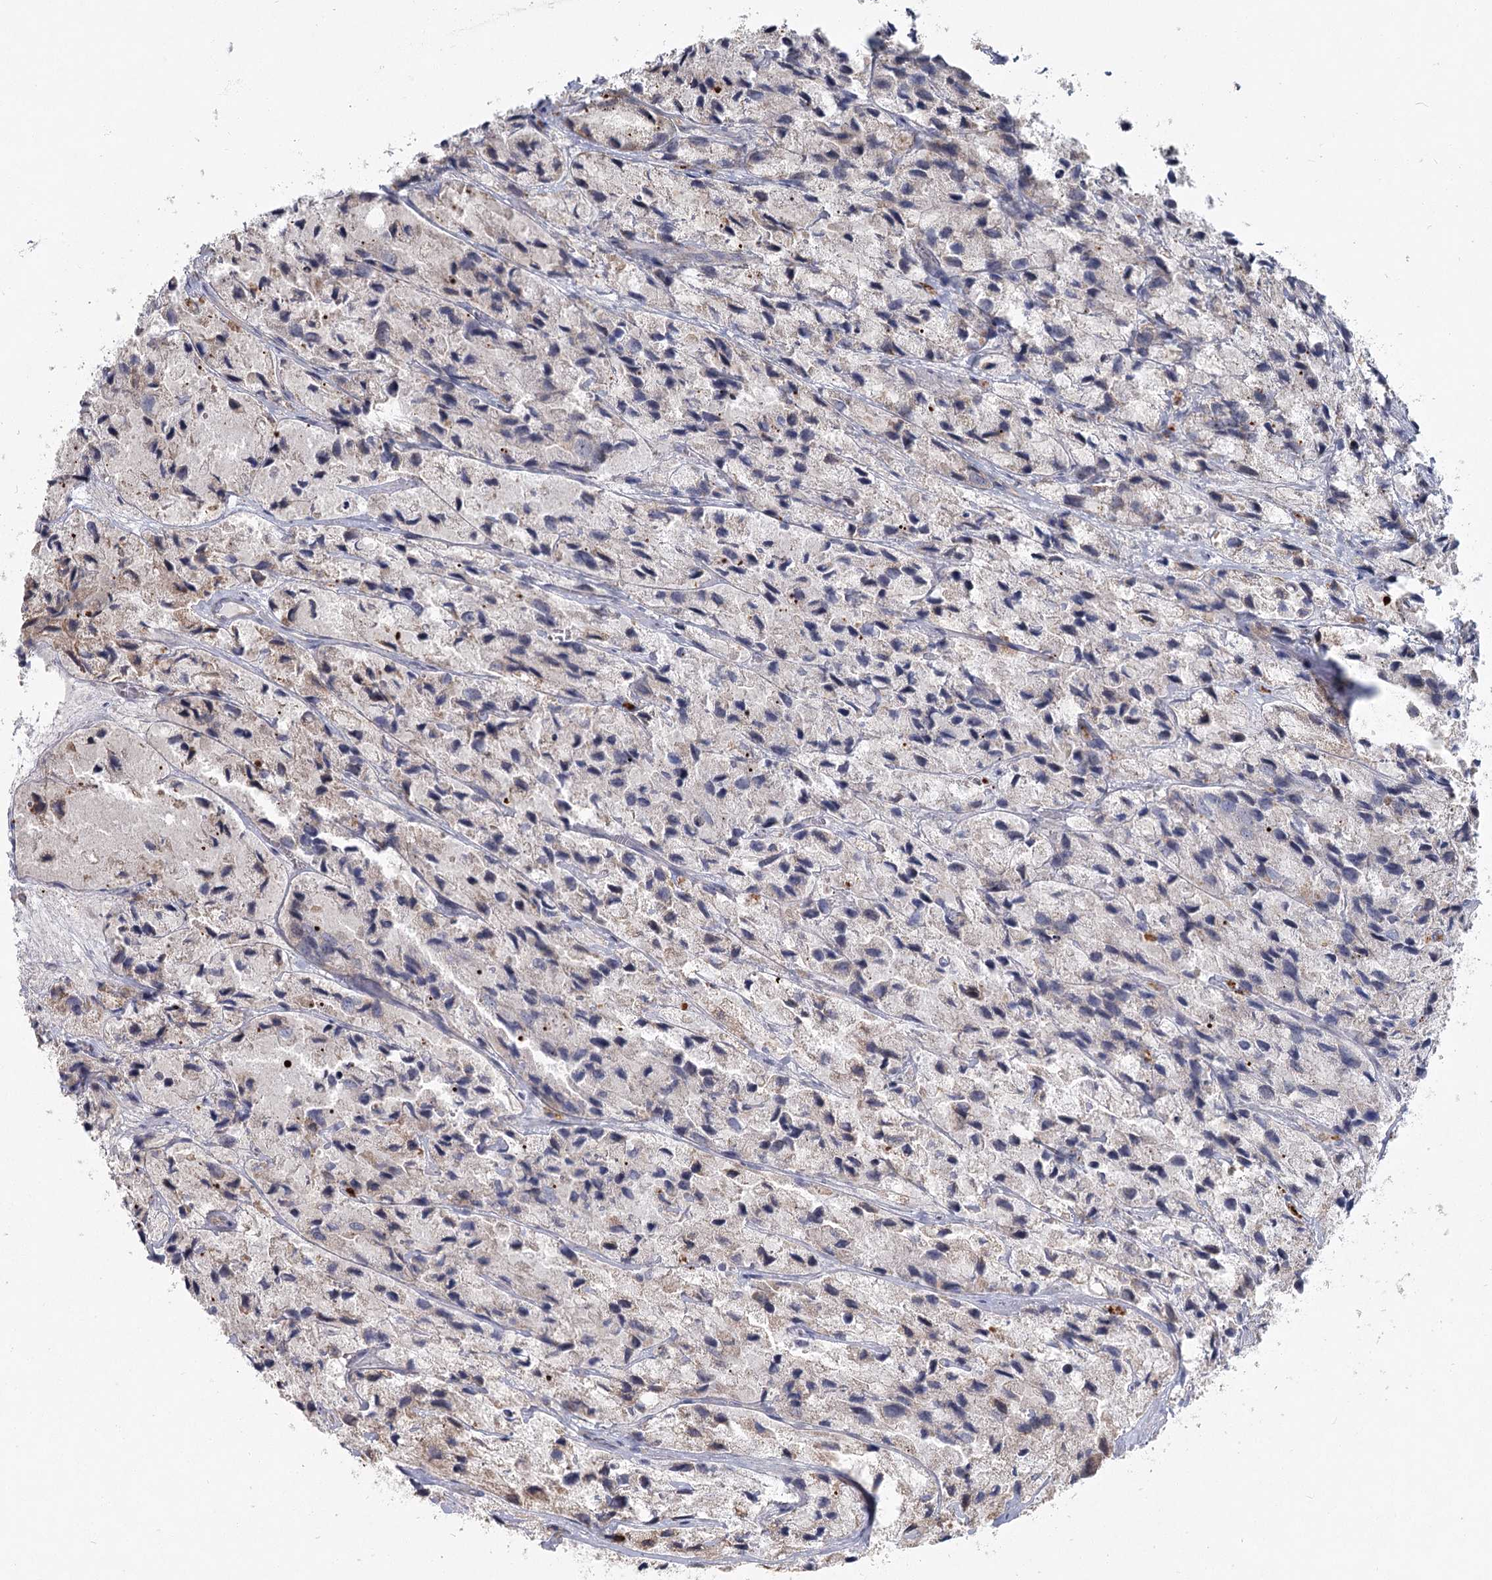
{"staining": {"intensity": "negative", "quantity": "none", "location": "none"}, "tissue": "prostate cancer", "cell_type": "Tumor cells", "image_type": "cancer", "snomed": [{"axis": "morphology", "description": "Adenocarcinoma, High grade"}, {"axis": "topography", "description": "Prostate"}], "caption": "DAB immunohistochemical staining of human prostate cancer exhibits no significant staining in tumor cells.", "gene": "SPINK13", "patient": {"sex": "male", "age": 66}}